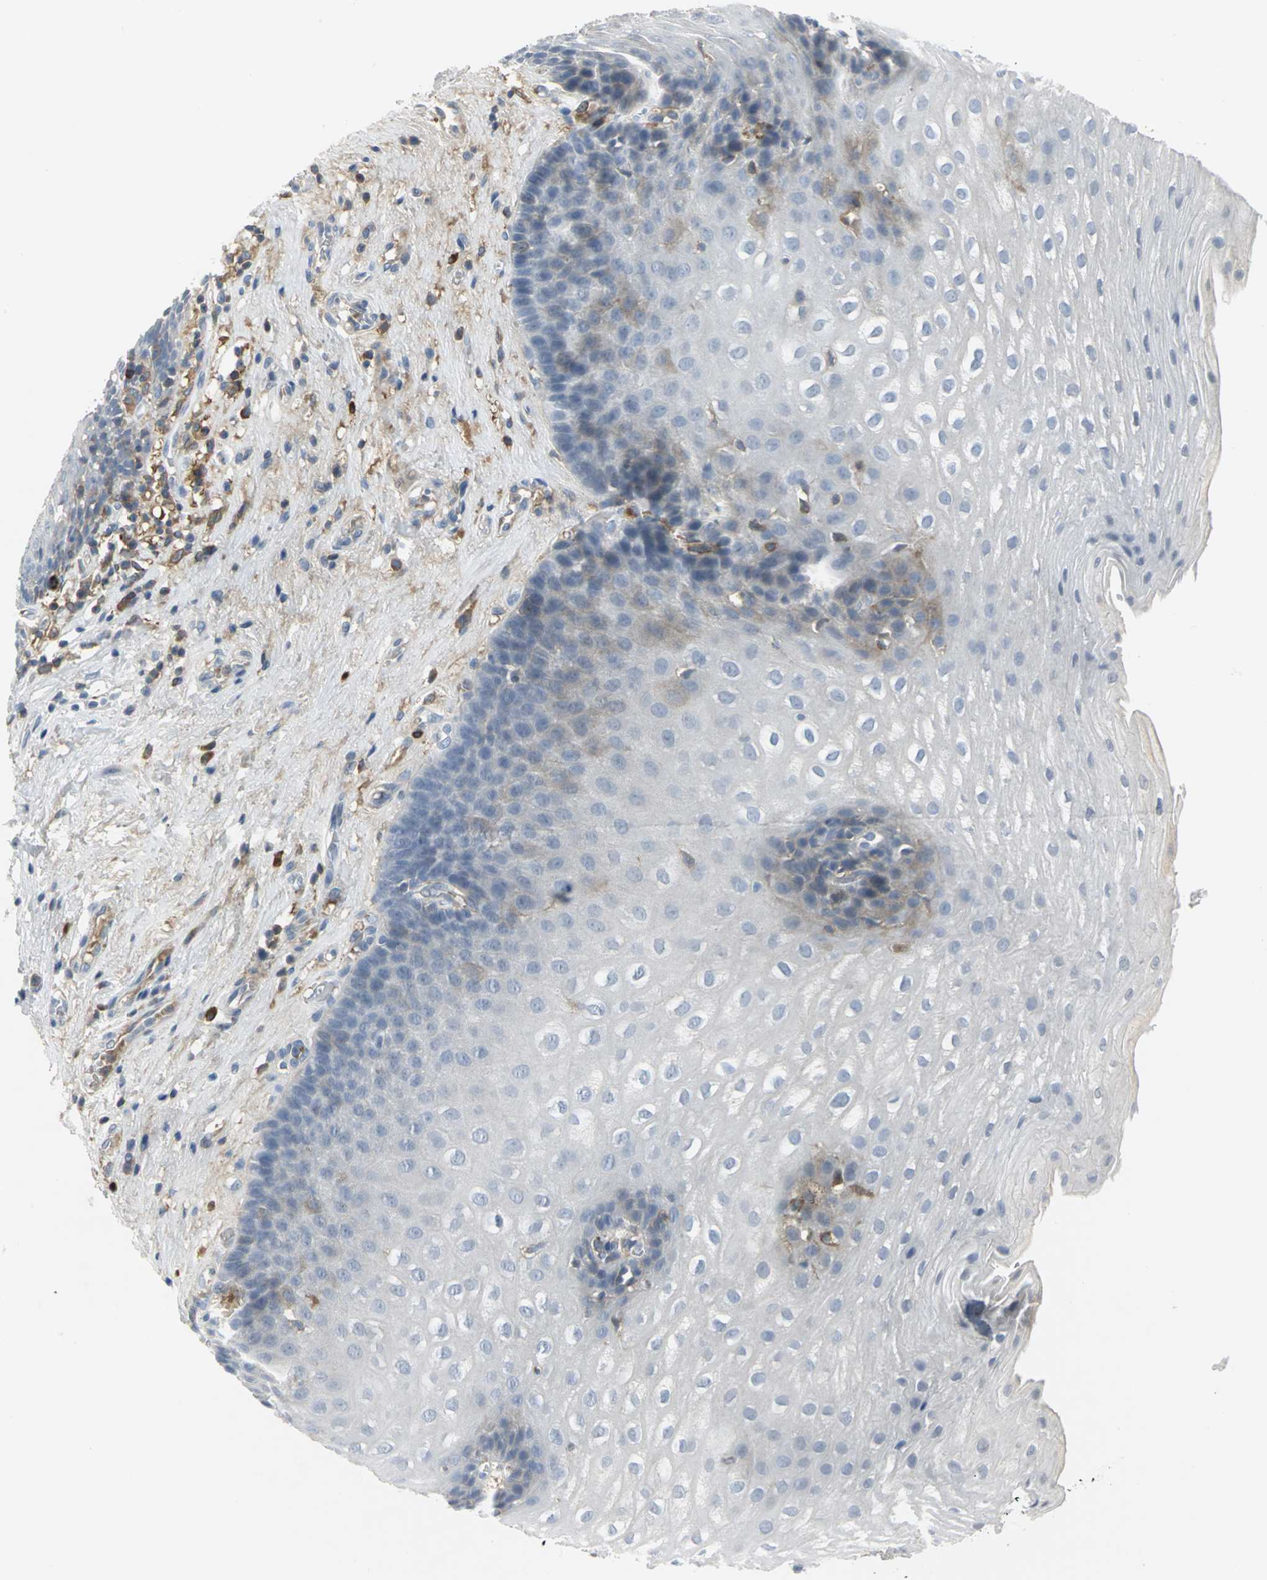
{"staining": {"intensity": "moderate", "quantity": "<25%", "location": "cytoplasmic/membranous"}, "tissue": "esophagus", "cell_type": "Squamous epithelial cells", "image_type": "normal", "snomed": [{"axis": "morphology", "description": "Normal tissue, NOS"}, {"axis": "topography", "description": "Esophagus"}], "caption": "High-power microscopy captured an immunohistochemistry (IHC) photomicrograph of benign esophagus, revealing moderate cytoplasmic/membranous staining in about <25% of squamous epithelial cells. Using DAB (3,3'-diaminobenzidine) (brown) and hematoxylin (blue) stains, captured at high magnification using brightfield microscopy.", "gene": "ZIC1", "patient": {"sex": "male", "age": 48}}